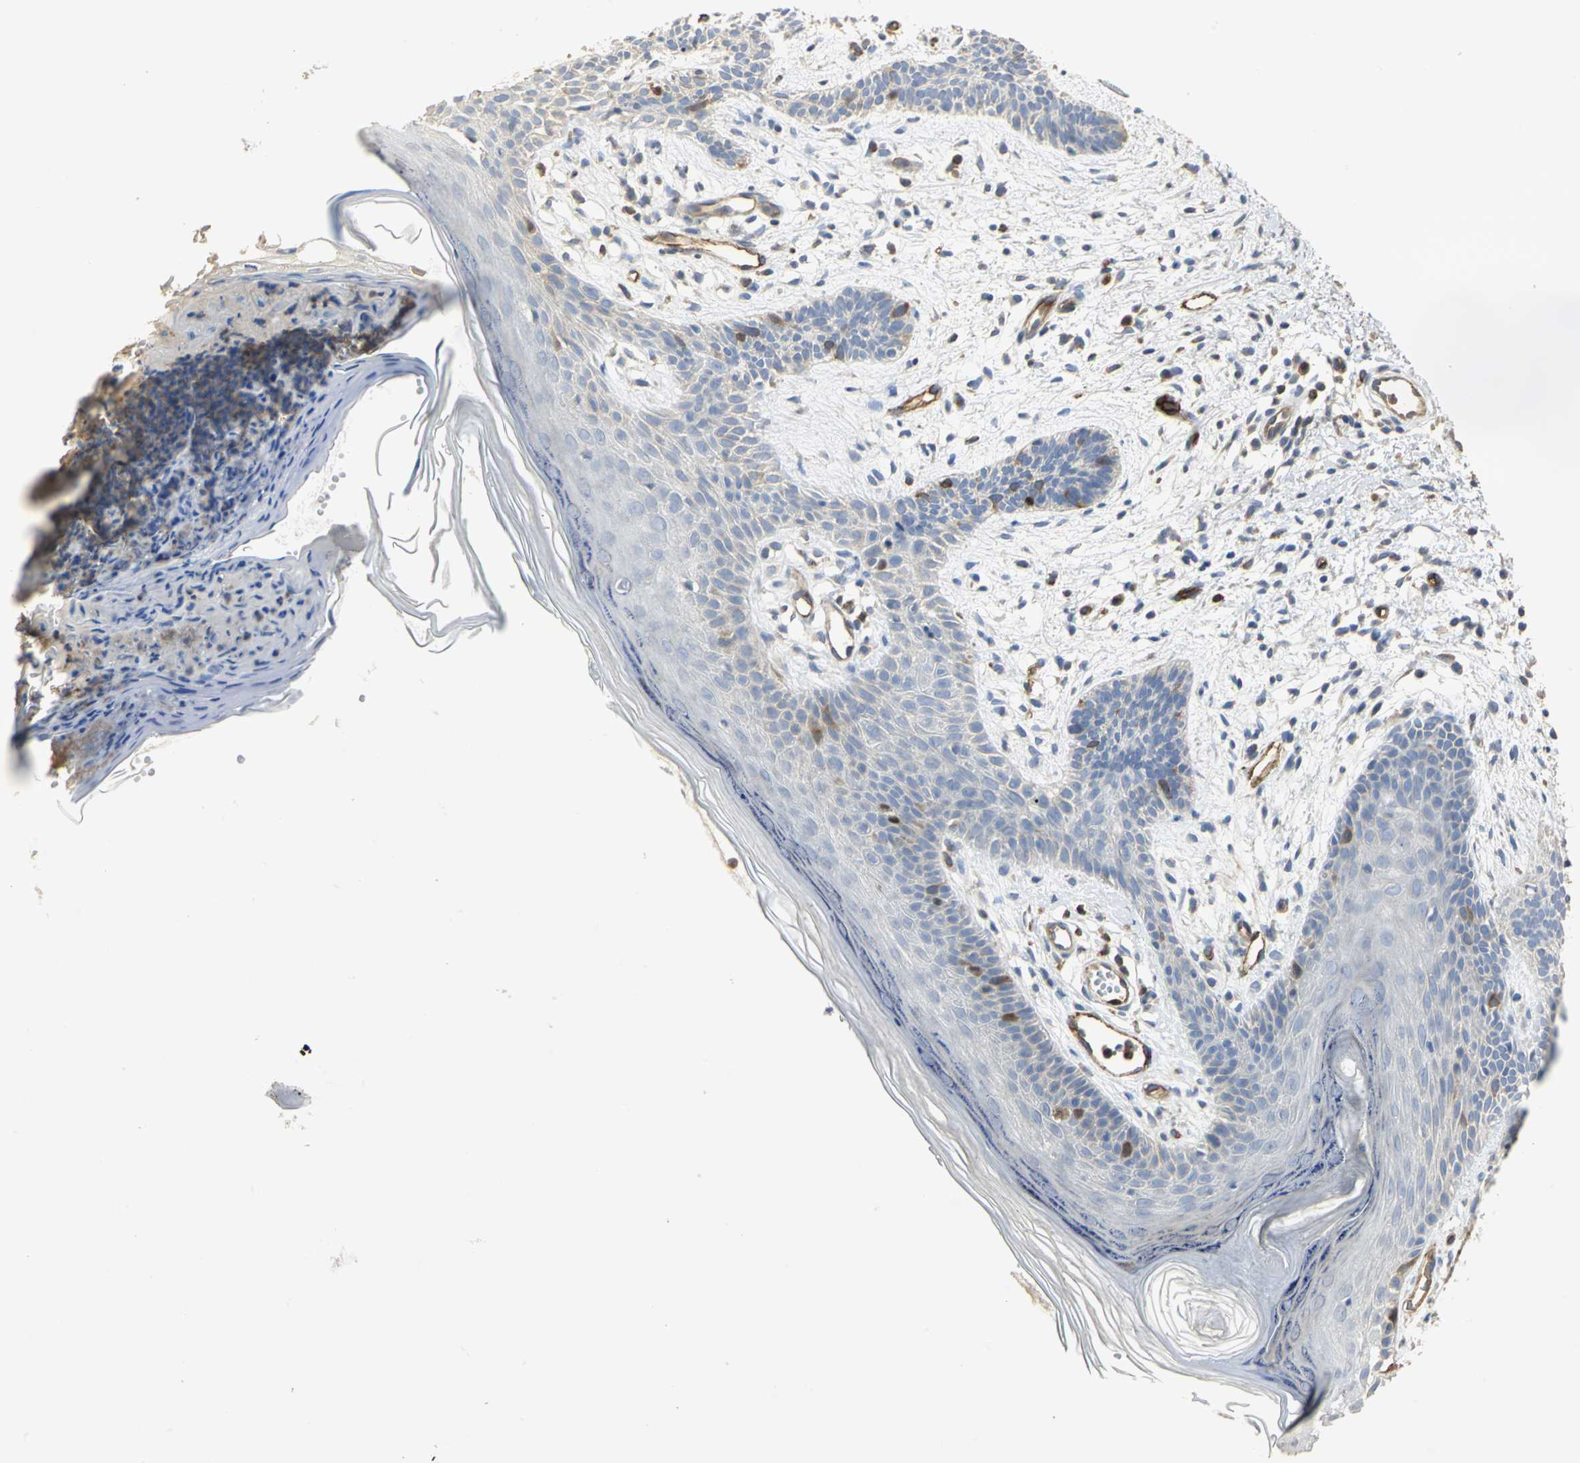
{"staining": {"intensity": "moderate", "quantity": "<25%", "location": "cytoplasmic/membranous"}, "tissue": "skin cancer", "cell_type": "Tumor cells", "image_type": "cancer", "snomed": [{"axis": "morphology", "description": "Normal tissue, NOS"}, {"axis": "morphology", "description": "Basal cell carcinoma"}, {"axis": "topography", "description": "Skin"}], "caption": "Immunohistochemistry (IHC) of skin basal cell carcinoma shows low levels of moderate cytoplasmic/membranous positivity in about <25% of tumor cells.", "gene": "DLGAP5", "patient": {"sex": "female", "age": 69}}